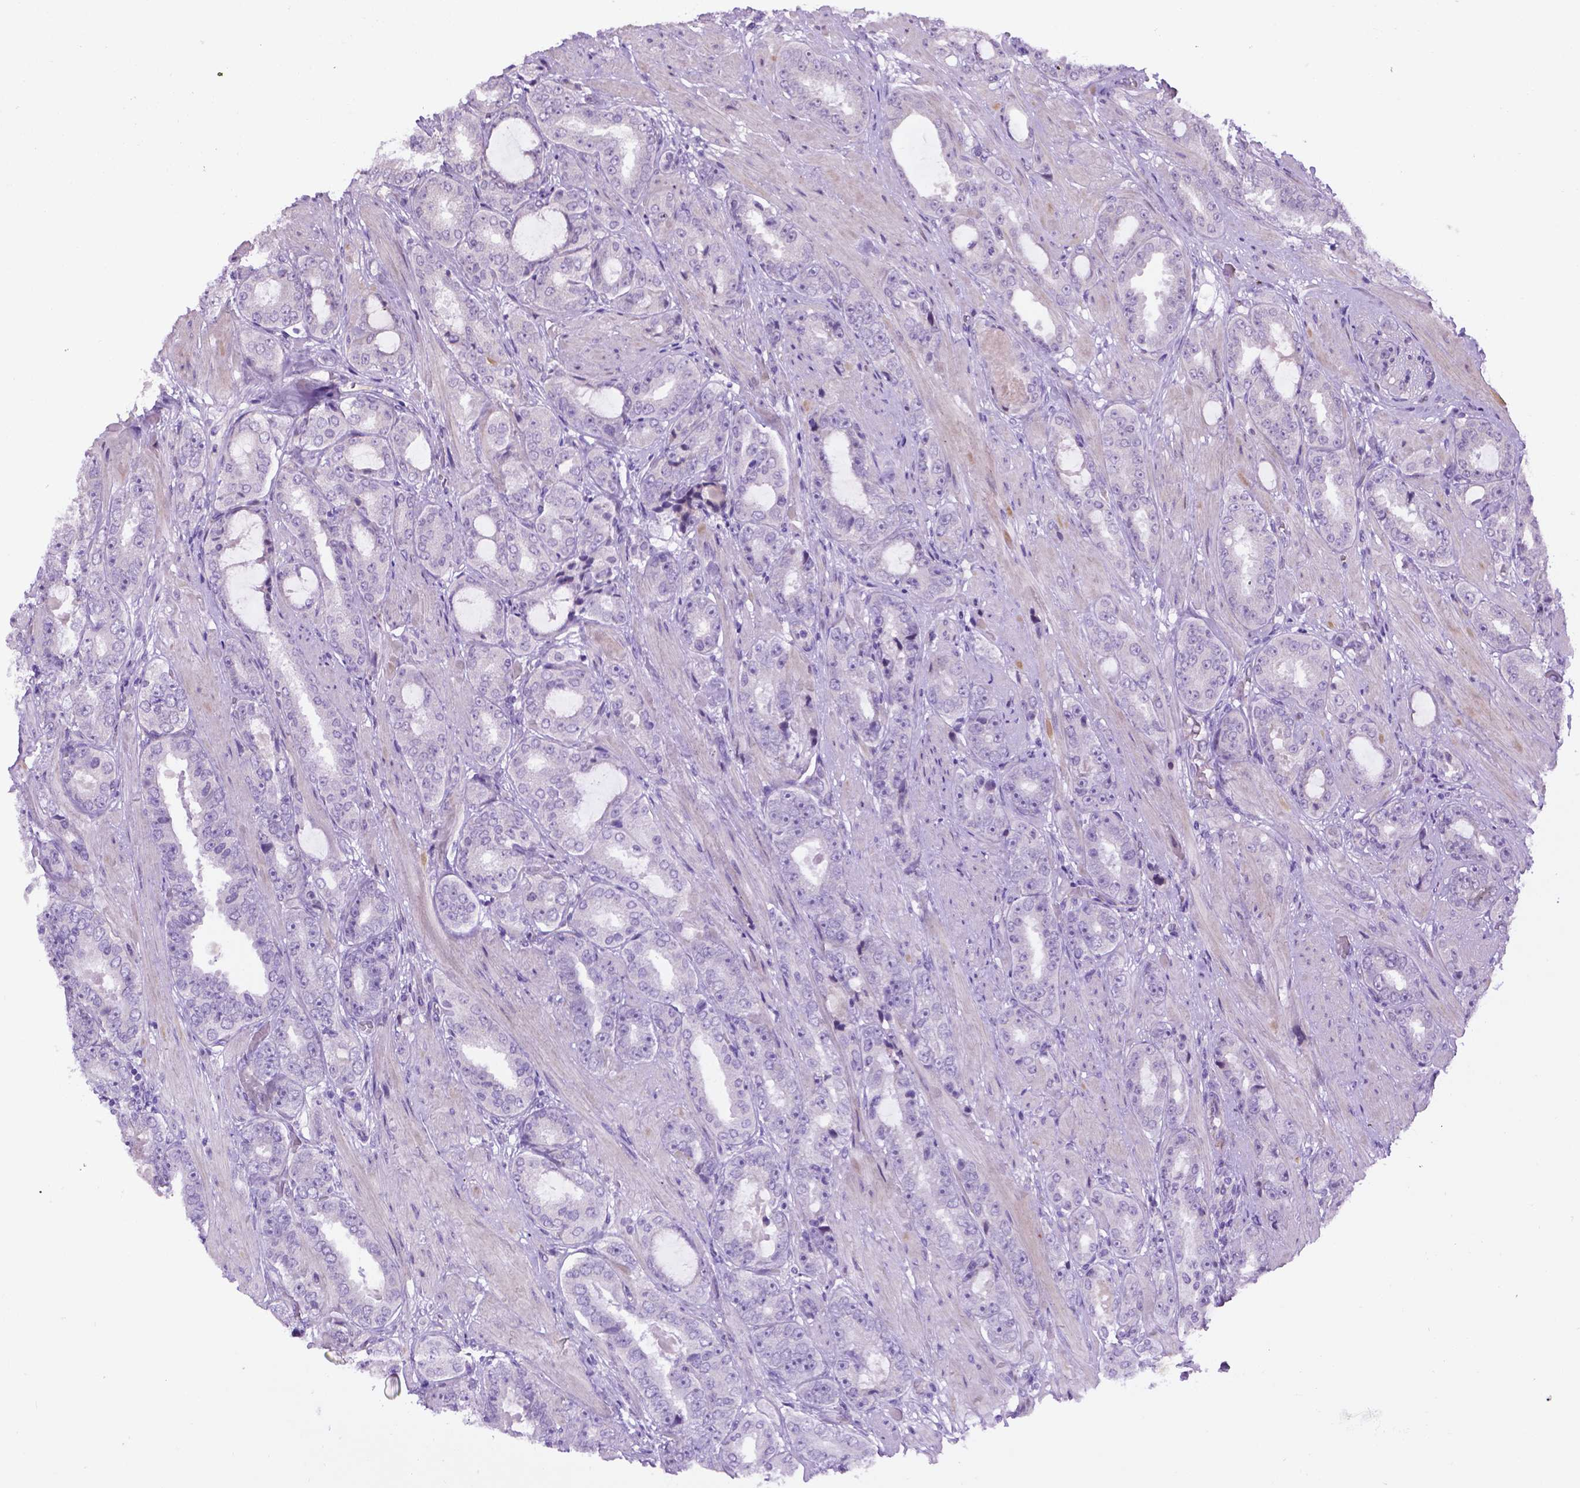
{"staining": {"intensity": "negative", "quantity": "none", "location": "none"}, "tissue": "prostate cancer", "cell_type": "Tumor cells", "image_type": "cancer", "snomed": [{"axis": "morphology", "description": "Adenocarcinoma, High grade"}, {"axis": "topography", "description": "Prostate"}], "caption": "This is an immunohistochemistry histopathology image of prostate cancer (high-grade adenocarcinoma). There is no expression in tumor cells.", "gene": "CCER2", "patient": {"sex": "male", "age": 63}}